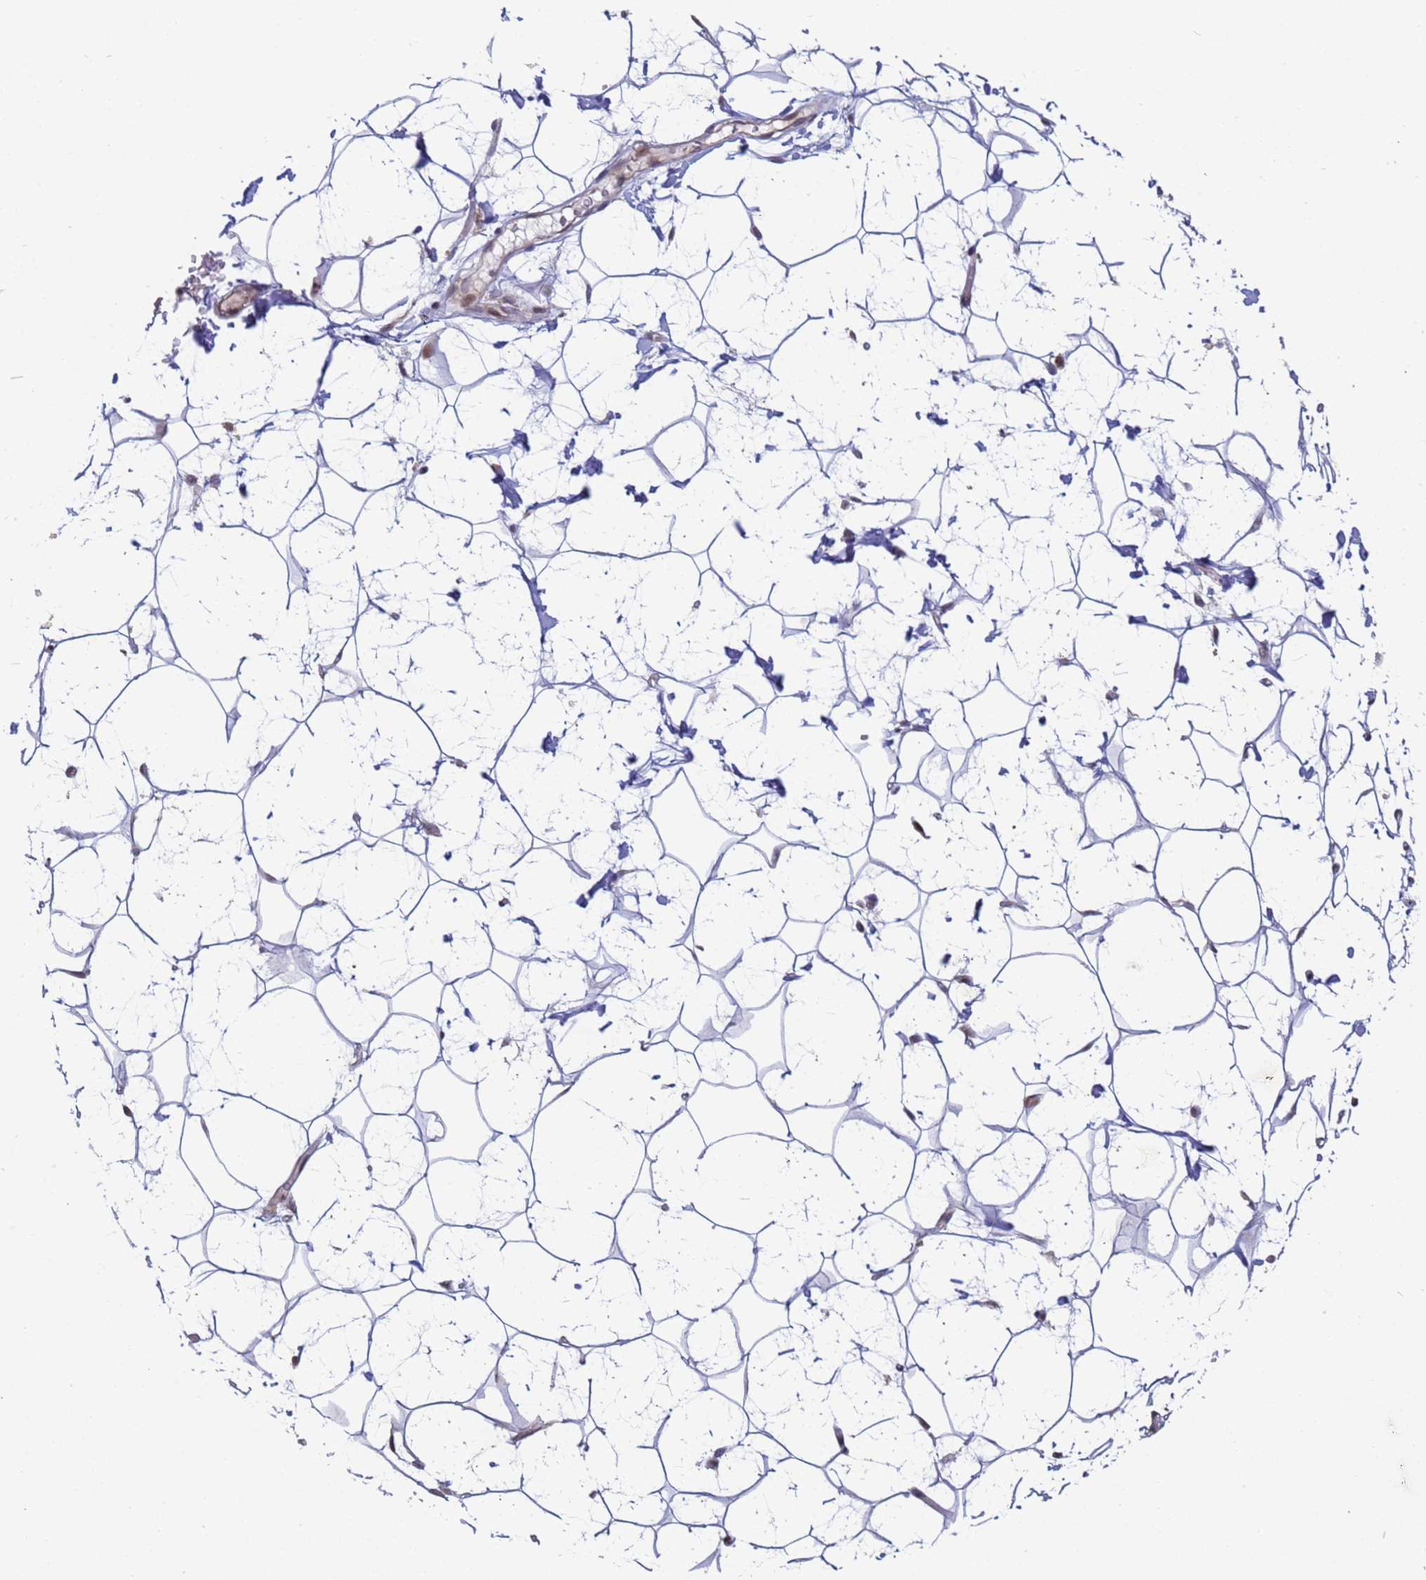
{"staining": {"intensity": "negative", "quantity": "none", "location": "none"}, "tissue": "adipose tissue", "cell_type": "Adipocytes", "image_type": "normal", "snomed": [{"axis": "morphology", "description": "Normal tissue, NOS"}, {"axis": "topography", "description": "Breast"}], "caption": "A high-resolution image shows immunohistochemistry (IHC) staining of unremarkable adipose tissue, which demonstrates no significant expression in adipocytes. The staining was performed using DAB to visualize the protein expression in brown, while the nuclei were stained in blue with hematoxylin (Magnification: 20x).", "gene": "VWA3A", "patient": {"sex": "female", "age": 26}}